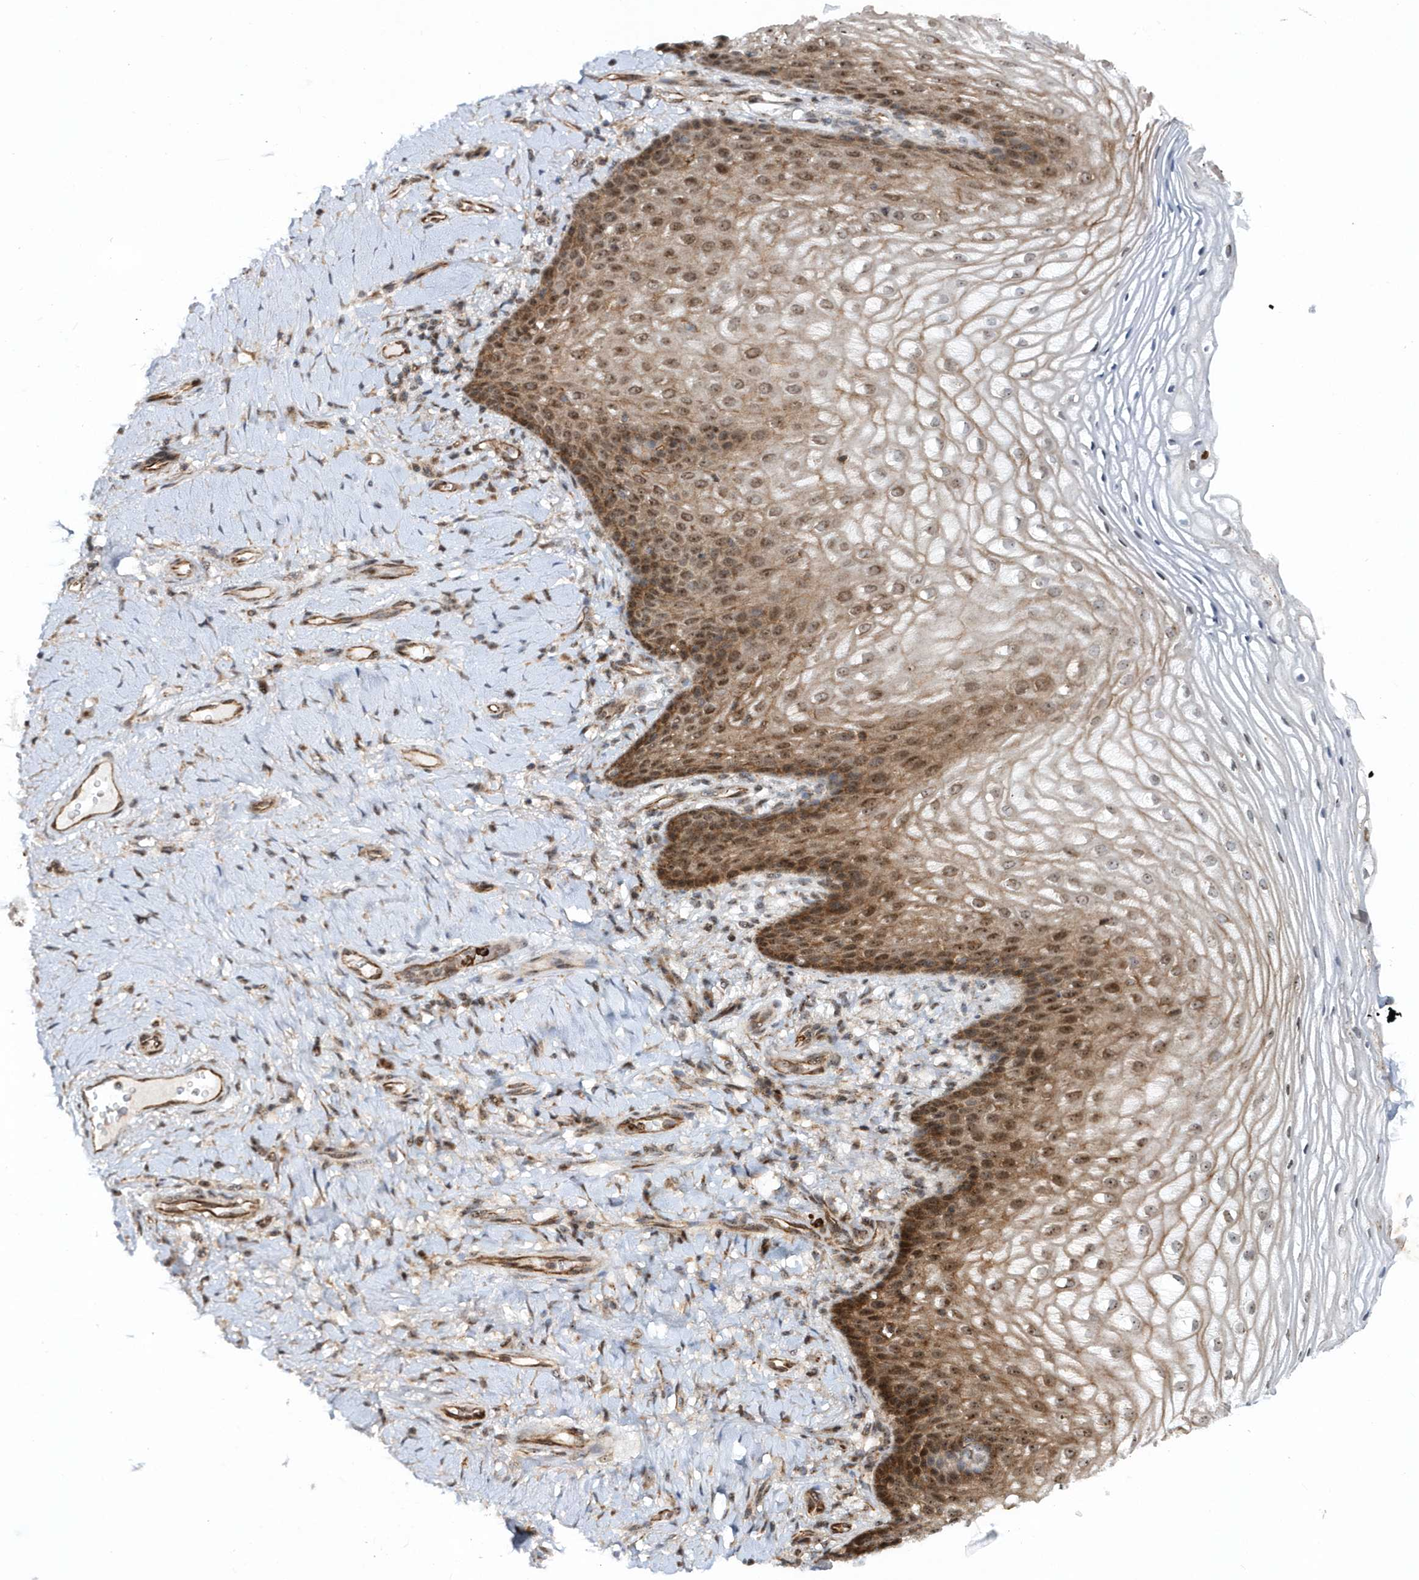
{"staining": {"intensity": "moderate", "quantity": "25%-75%", "location": "cytoplasmic/membranous,nuclear"}, "tissue": "vagina", "cell_type": "Squamous epithelial cells", "image_type": "normal", "snomed": [{"axis": "morphology", "description": "Normal tissue, NOS"}, {"axis": "topography", "description": "Vagina"}], "caption": "A histopathology image showing moderate cytoplasmic/membranous,nuclear positivity in about 25%-75% of squamous epithelial cells in benign vagina, as visualized by brown immunohistochemical staining.", "gene": "SOWAHB", "patient": {"sex": "female", "age": 60}}